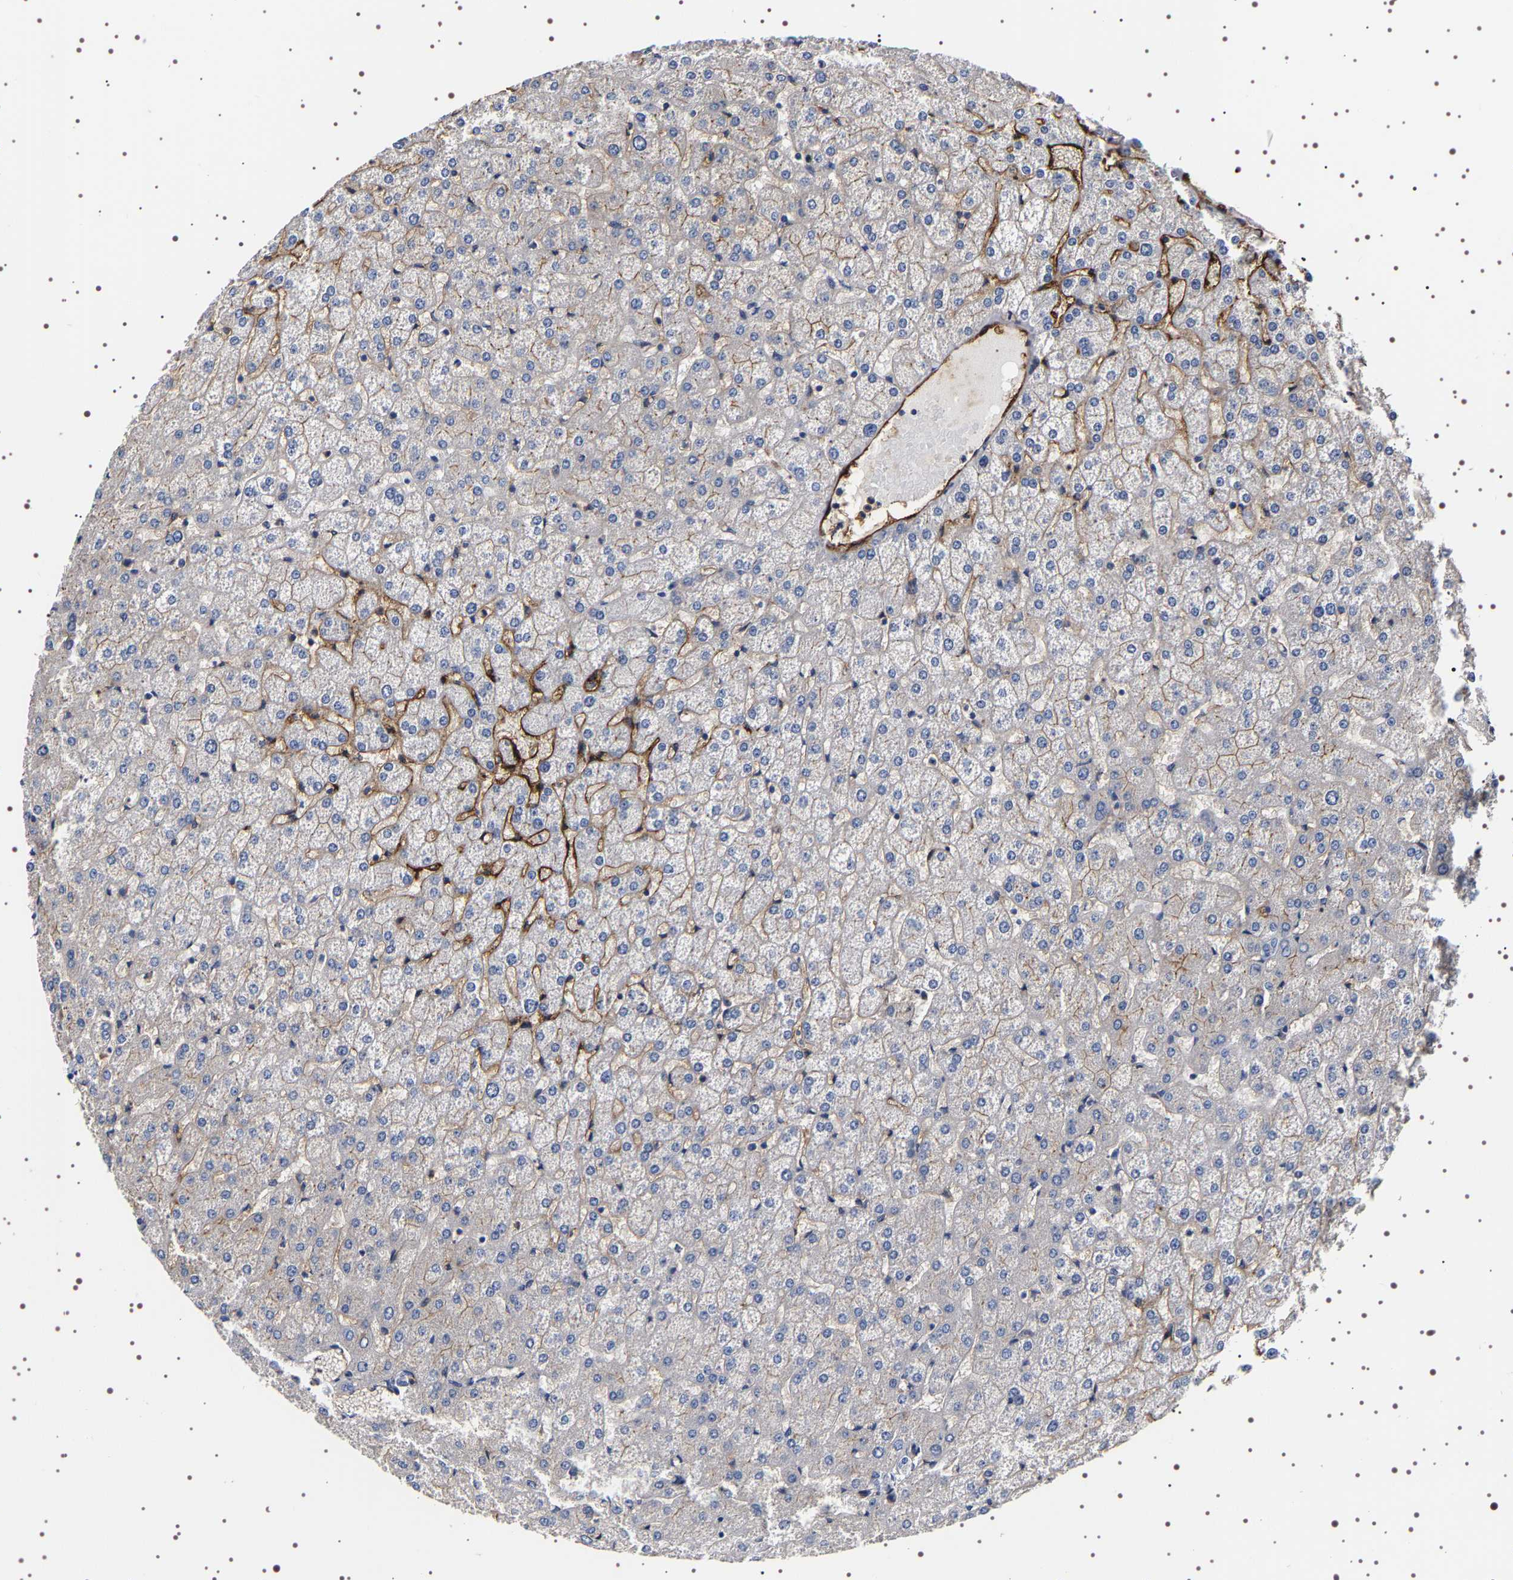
{"staining": {"intensity": "negative", "quantity": "none", "location": "none"}, "tissue": "liver", "cell_type": "Cholangiocytes", "image_type": "normal", "snomed": [{"axis": "morphology", "description": "Normal tissue, NOS"}, {"axis": "topography", "description": "Liver"}], "caption": "An immunohistochemistry histopathology image of benign liver is shown. There is no staining in cholangiocytes of liver.", "gene": "ALPL", "patient": {"sex": "female", "age": 32}}